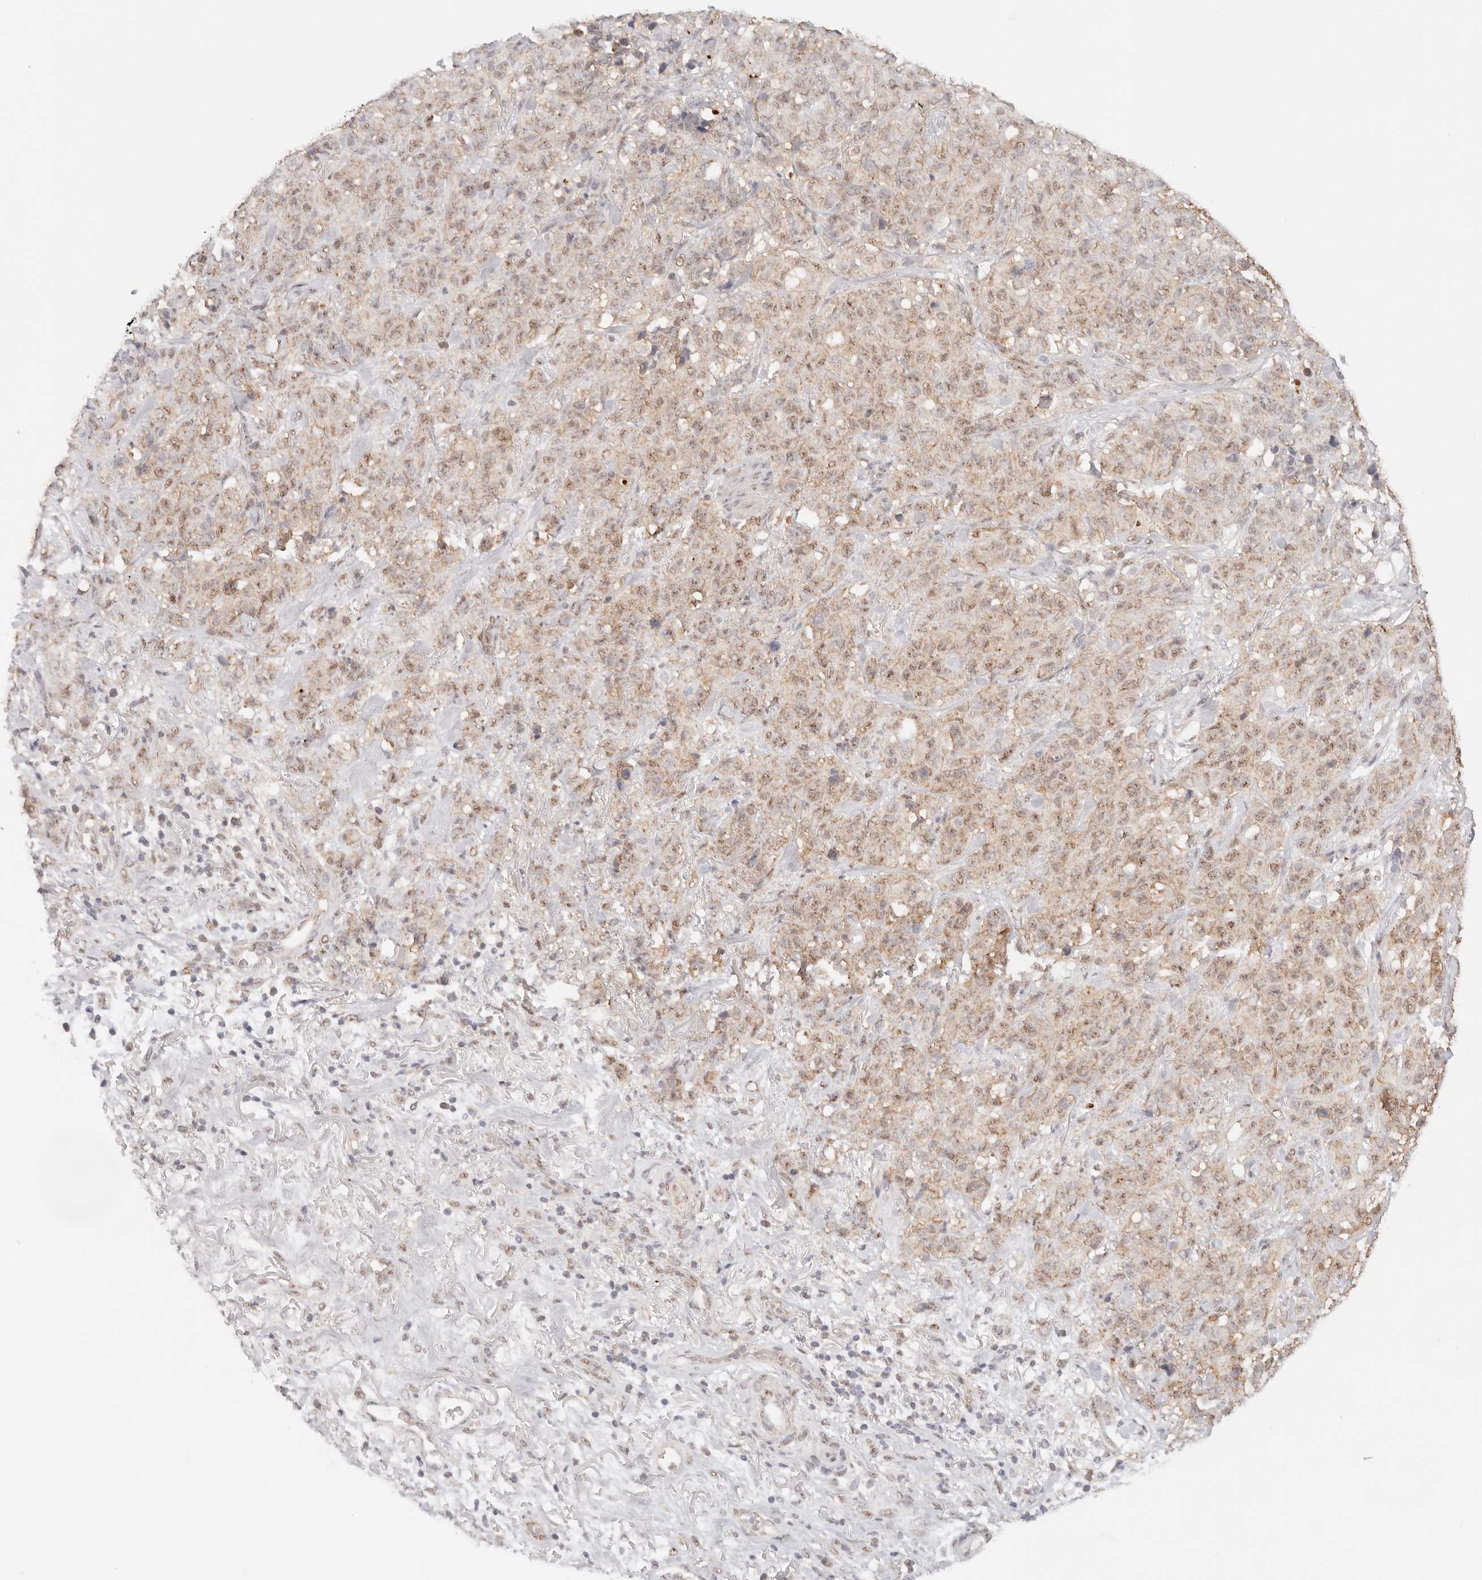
{"staining": {"intensity": "weak", "quantity": ">75%", "location": "cytoplasmic/membranous,nuclear"}, "tissue": "stomach cancer", "cell_type": "Tumor cells", "image_type": "cancer", "snomed": [{"axis": "morphology", "description": "Adenocarcinoma, NOS"}, {"axis": "topography", "description": "Stomach"}], "caption": "Weak cytoplasmic/membranous and nuclear protein positivity is present in about >75% of tumor cells in stomach cancer (adenocarcinoma).", "gene": "IL1R2", "patient": {"sex": "male", "age": 48}}